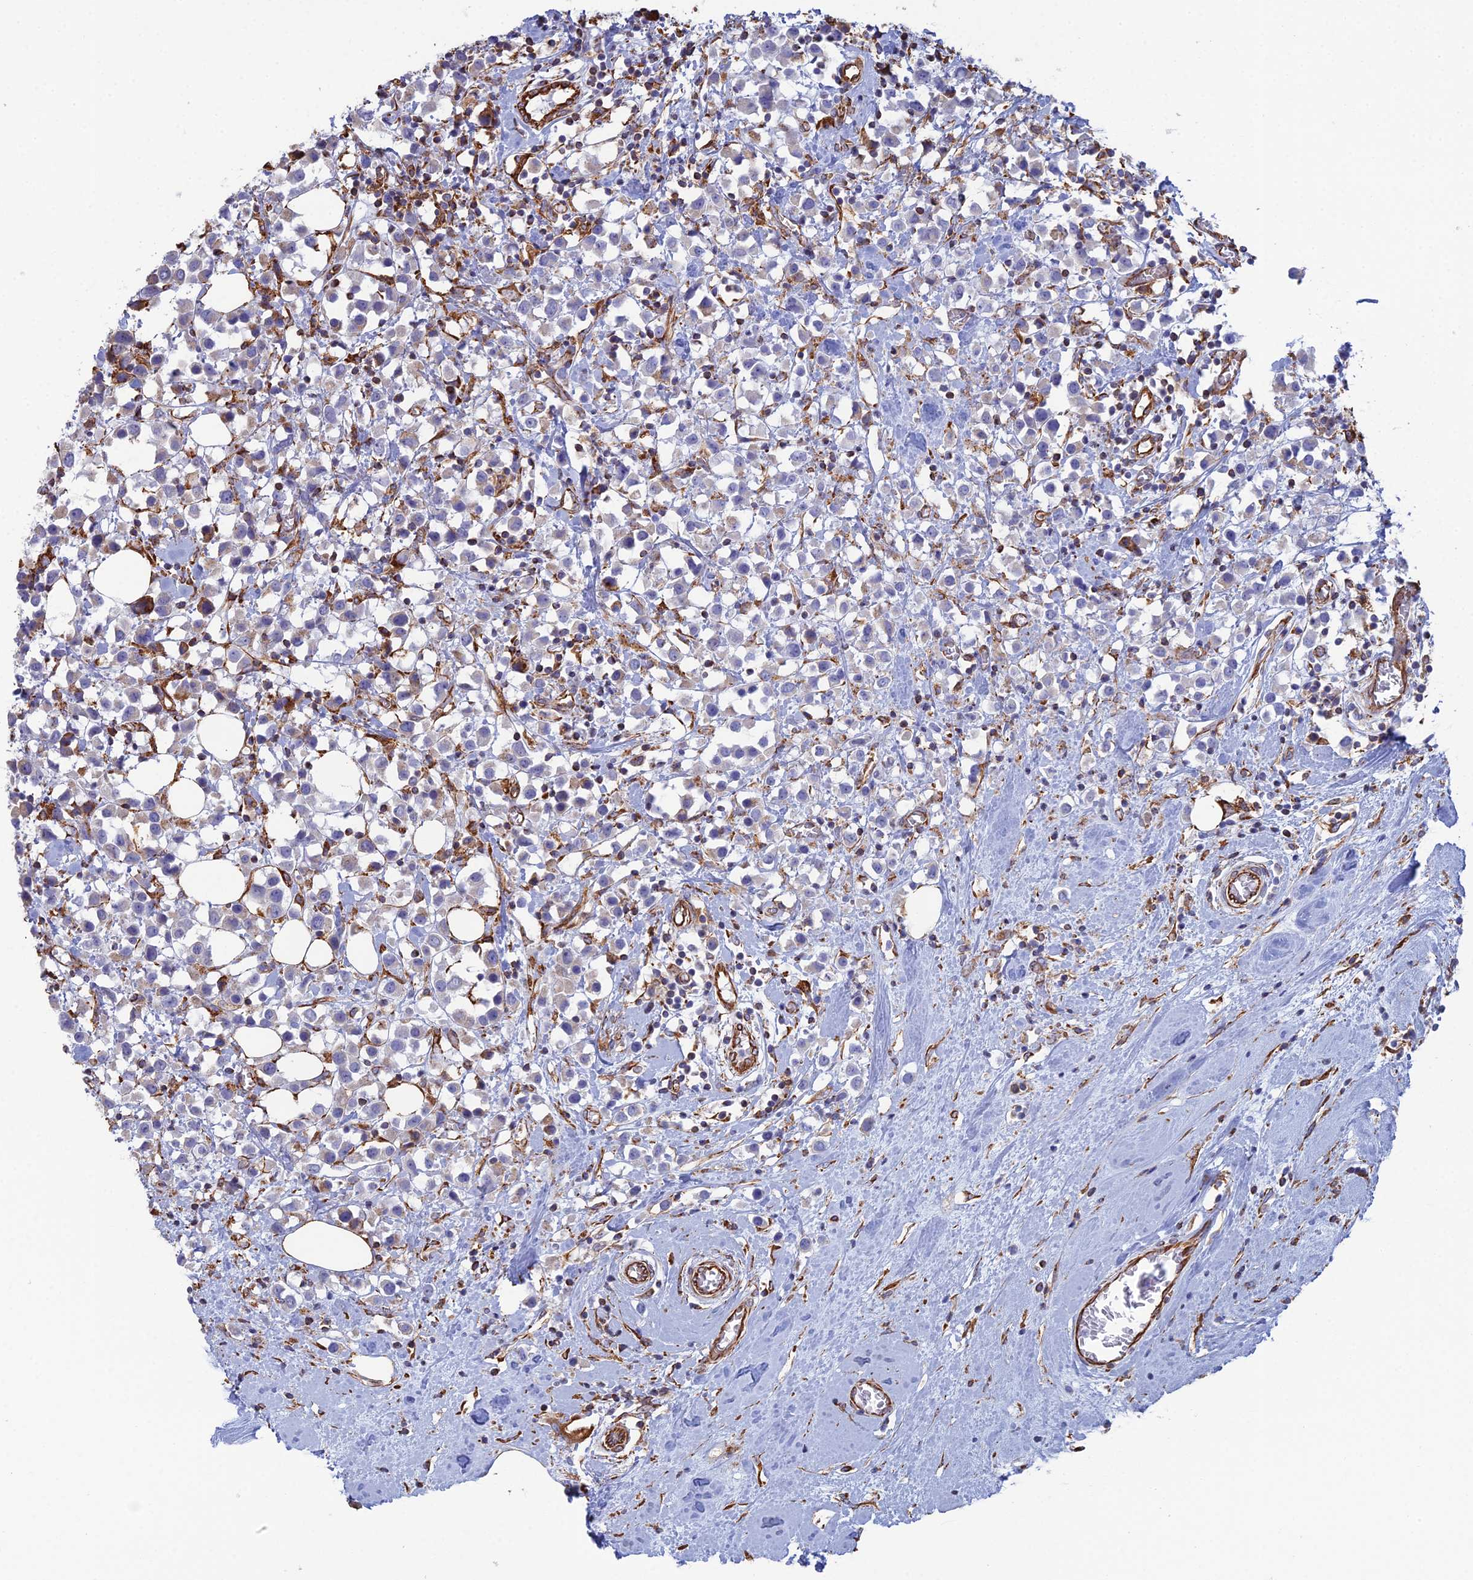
{"staining": {"intensity": "weak", "quantity": "<25%", "location": "cytoplasmic/membranous"}, "tissue": "breast cancer", "cell_type": "Tumor cells", "image_type": "cancer", "snomed": [{"axis": "morphology", "description": "Duct carcinoma"}, {"axis": "topography", "description": "Breast"}], "caption": "Human breast cancer stained for a protein using immunohistochemistry exhibits no expression in tumor cells.", "gene": "CLVS2", "patient": {"sex": "female", "age": 61}}